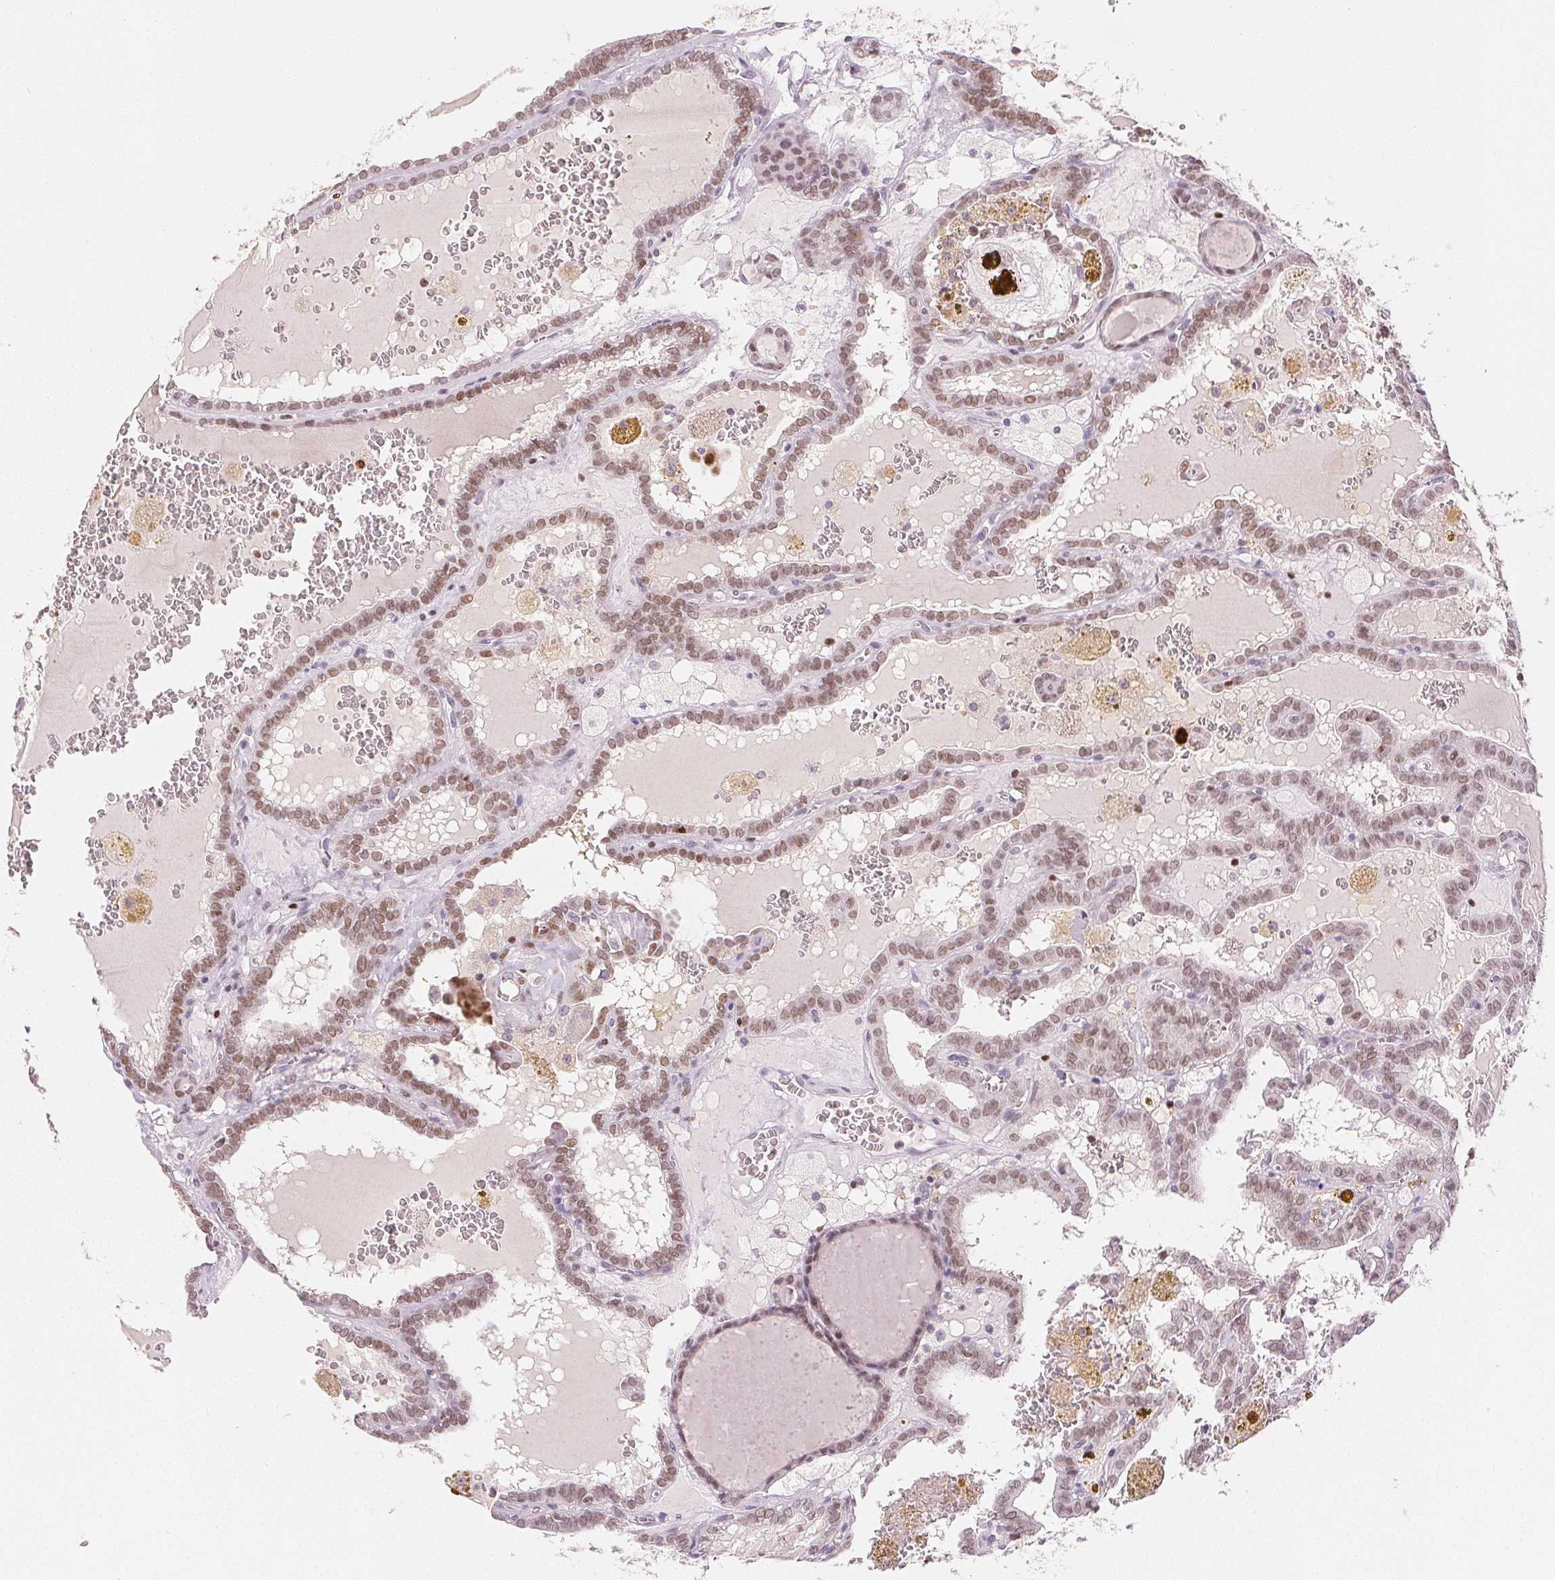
{"staining": {"intensity": "moderate", "quantity": ">75%", "location": "nuclear"}, "tissue": "thyroid cancer", "cell_type": "Tumor cells", "image_type": "cancer", "snomed": [{"axis": "morphology", "description": "Papillary adenocarcinoma, NOS"}, {"axis": "topography", "description": "Thyroid gland"}], "caption": "The histopathology image shows a brown stain indicating the presence of a protein in the nuclear of tumor cells in thyroid papillary adenocarcinoma.", "gene": "RUNX2", "patient": {"sex": "female", "age": 39}}